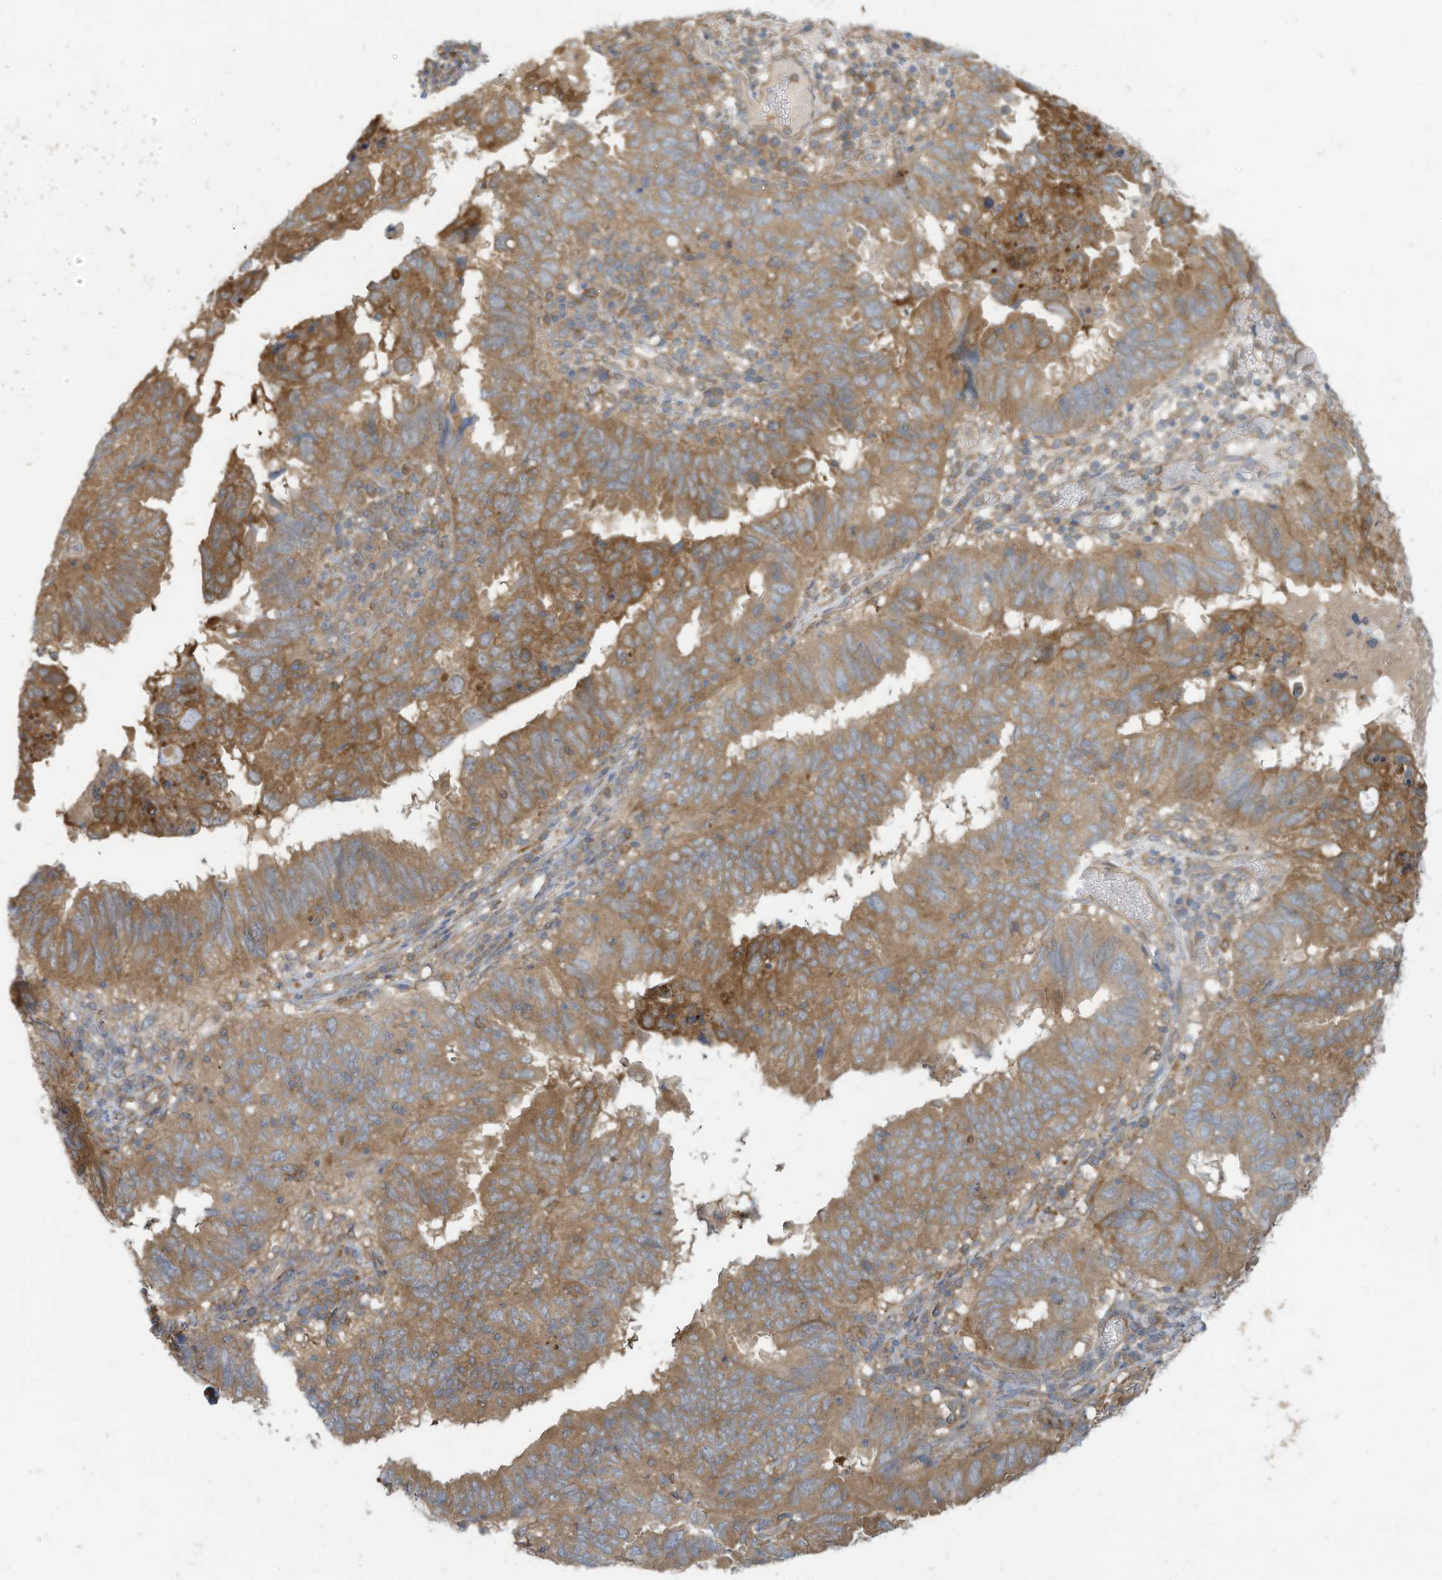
{"staining": {"intensity": "strong", "quantity": ">75%", "location": "cytoplasmic/membranous"}, "tissue": "endometrial cancer", "cell_type": "Tumor cells", "image_type": "cancer", "snomed": [{"axis": "morphology", "description": "Adenocarcinoma, NOS"}, {"axis": "topography", "description": "Uterus"}], "caption": "Endometrial cancer (adenocarcinoma) stained with a brown dye shows strong cytoplasmic/membranous positive expression in about >75% of tumor cells.", "gene": "ADI1", "patient": {"sex": "female", "age": 77}}